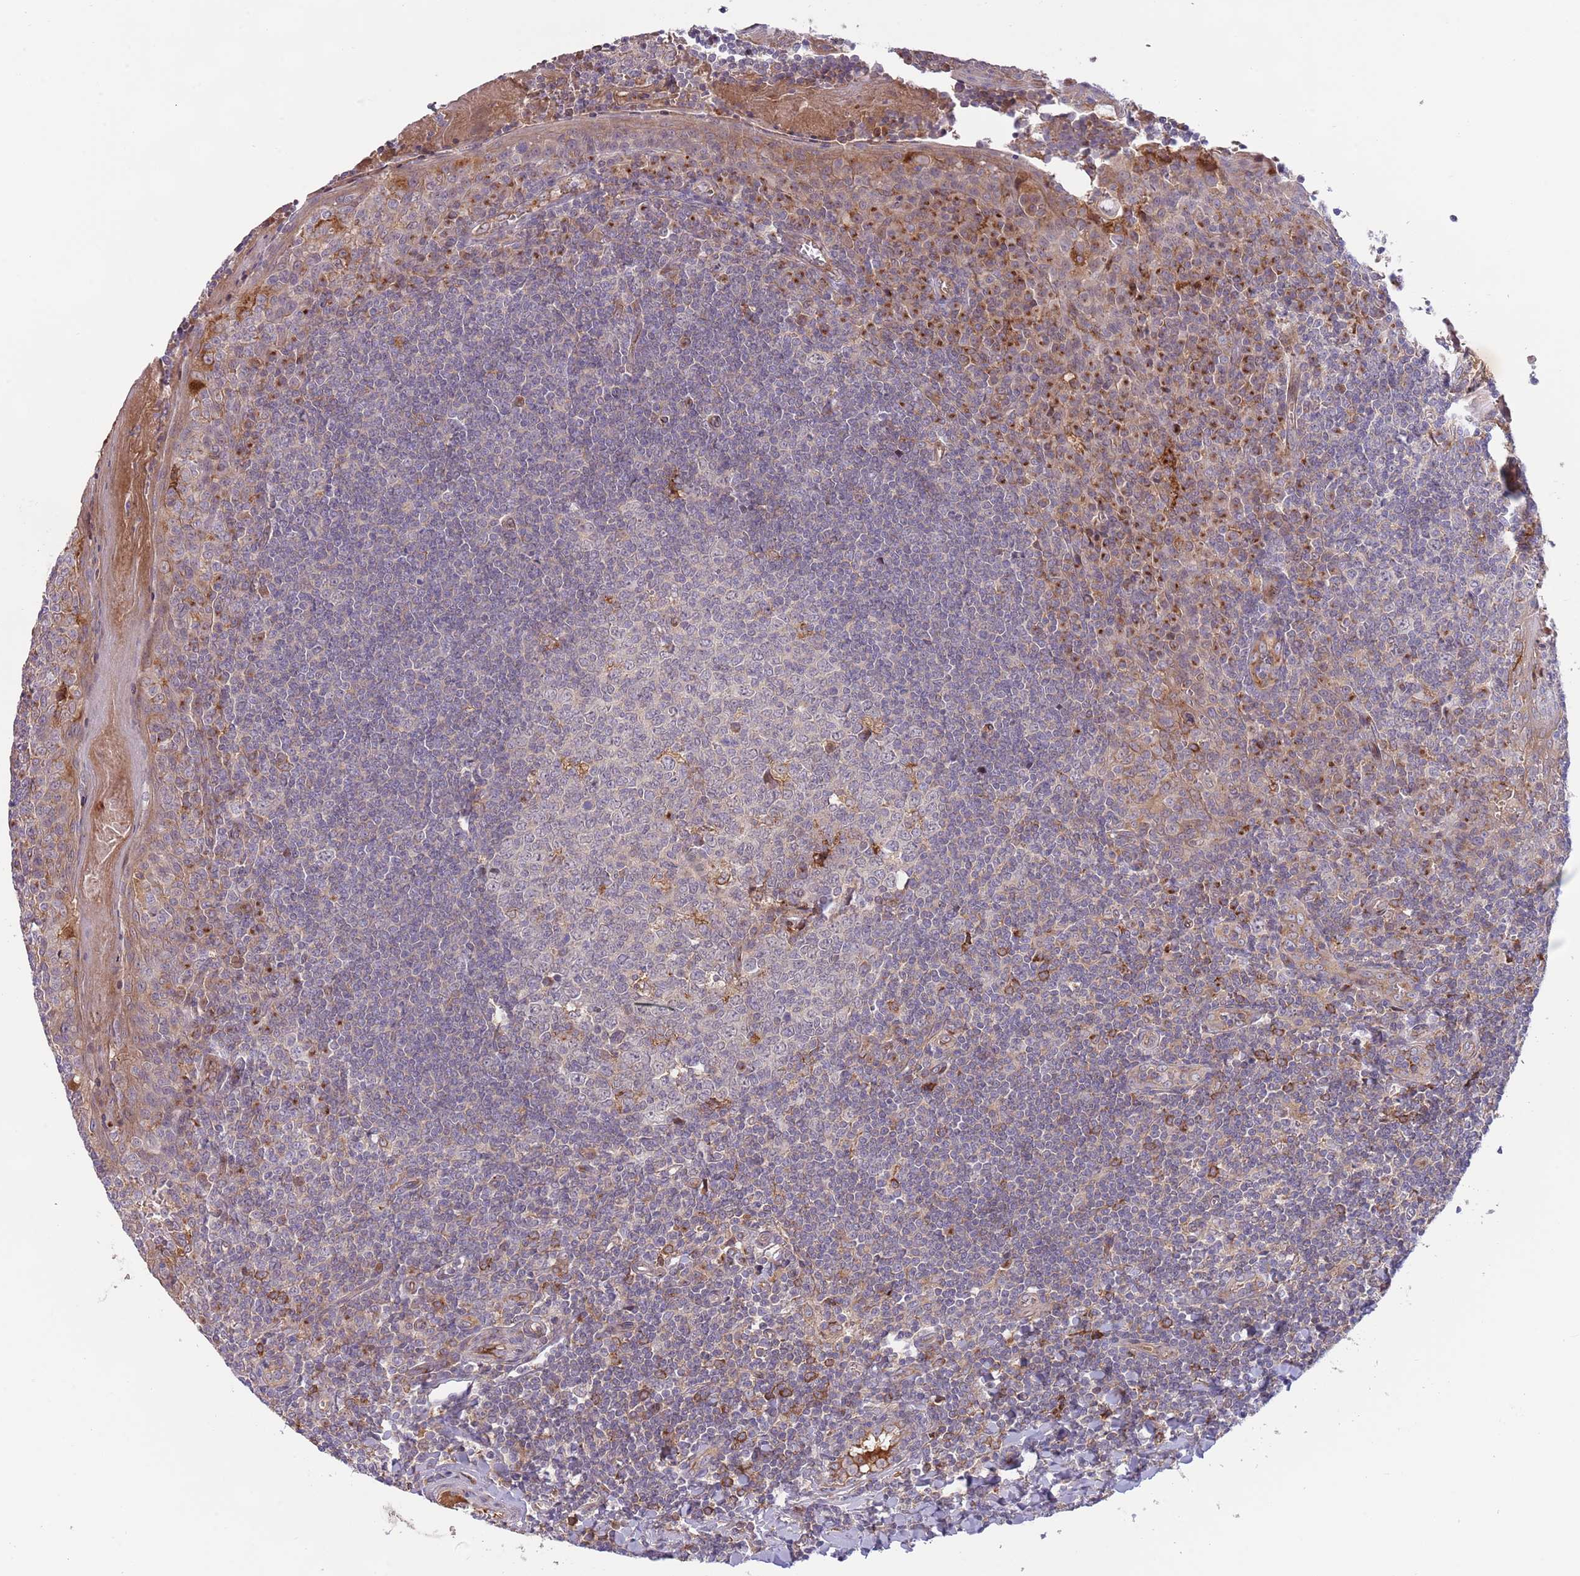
{"staining": {"intensity": "moderate", "quantity": "<25%", "location": "cytoplasmic/membranous"}, "tissue": "tonsil", "cell_type": "Germinal center cells", "image_type": "normal", "snomed": [{"axis": "morphology", "description": "Normal tissue, NOS"}, {"axis": "topography", "description": "Tonsil"}], "caption": "Tonsil stained with immunohistochemistry (IHC) exhibits moderate cytoplasmic/membranous positivity in about <25% of germinal center cells.", "gene": "BTBD7", "patient": {"sex": "male", "age": 27}}